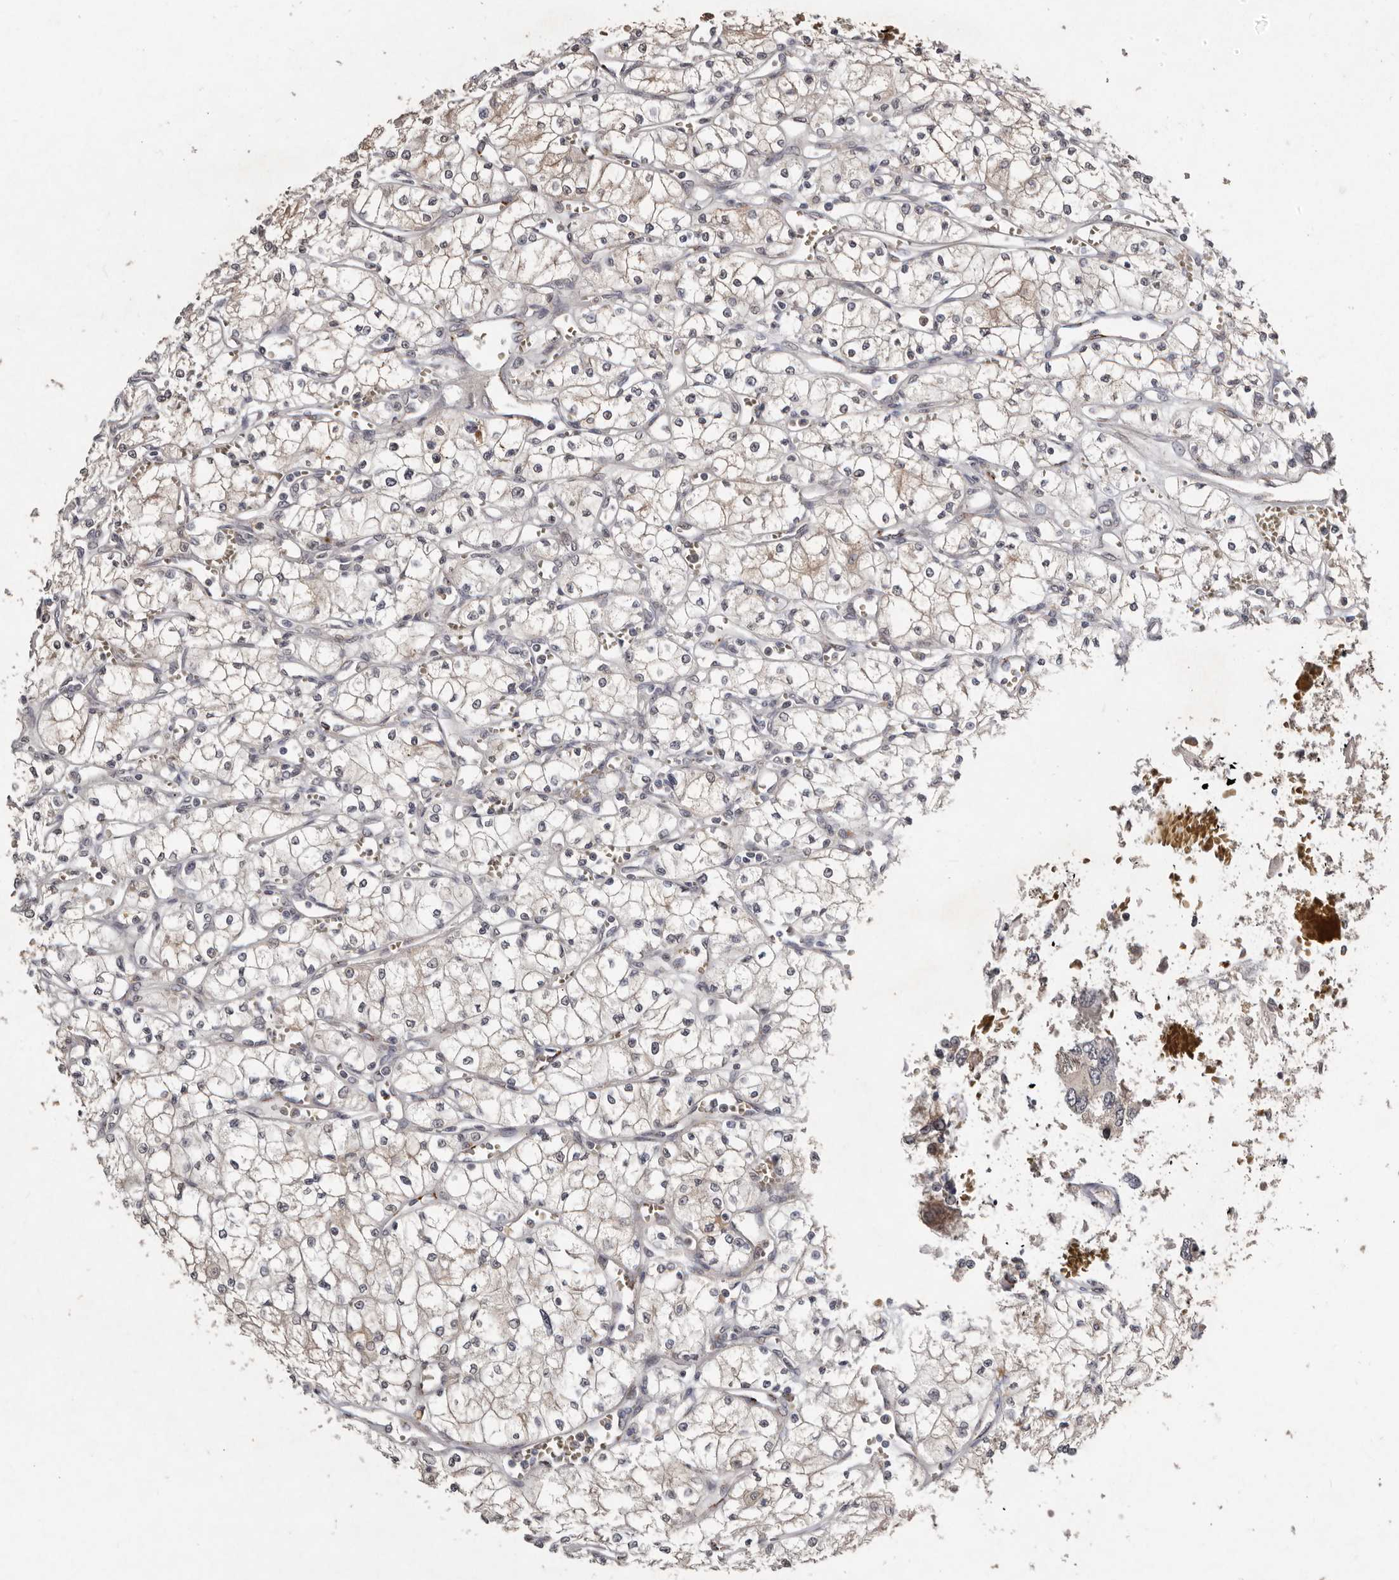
{"staining": {"intensity": "weak", "quantity": "<25%", "location": "cytoplasmic/membranous"}, "tissue": "renal cancer", "cell_type": "Tumor cells", "image_type": "cancer", "snomed": [{"axis": "morphology", "description": "Adenocarcinoma, NOS"}, {"axis": "topography", "description": "Kidney"}], "caption": "Immunohistochemical staining of renal cancer (adenocarcinoma) shows no significant positivity in tumor cells.", "gene": "SULT1E1", "patient": {"sex": "male", "age": 59}}